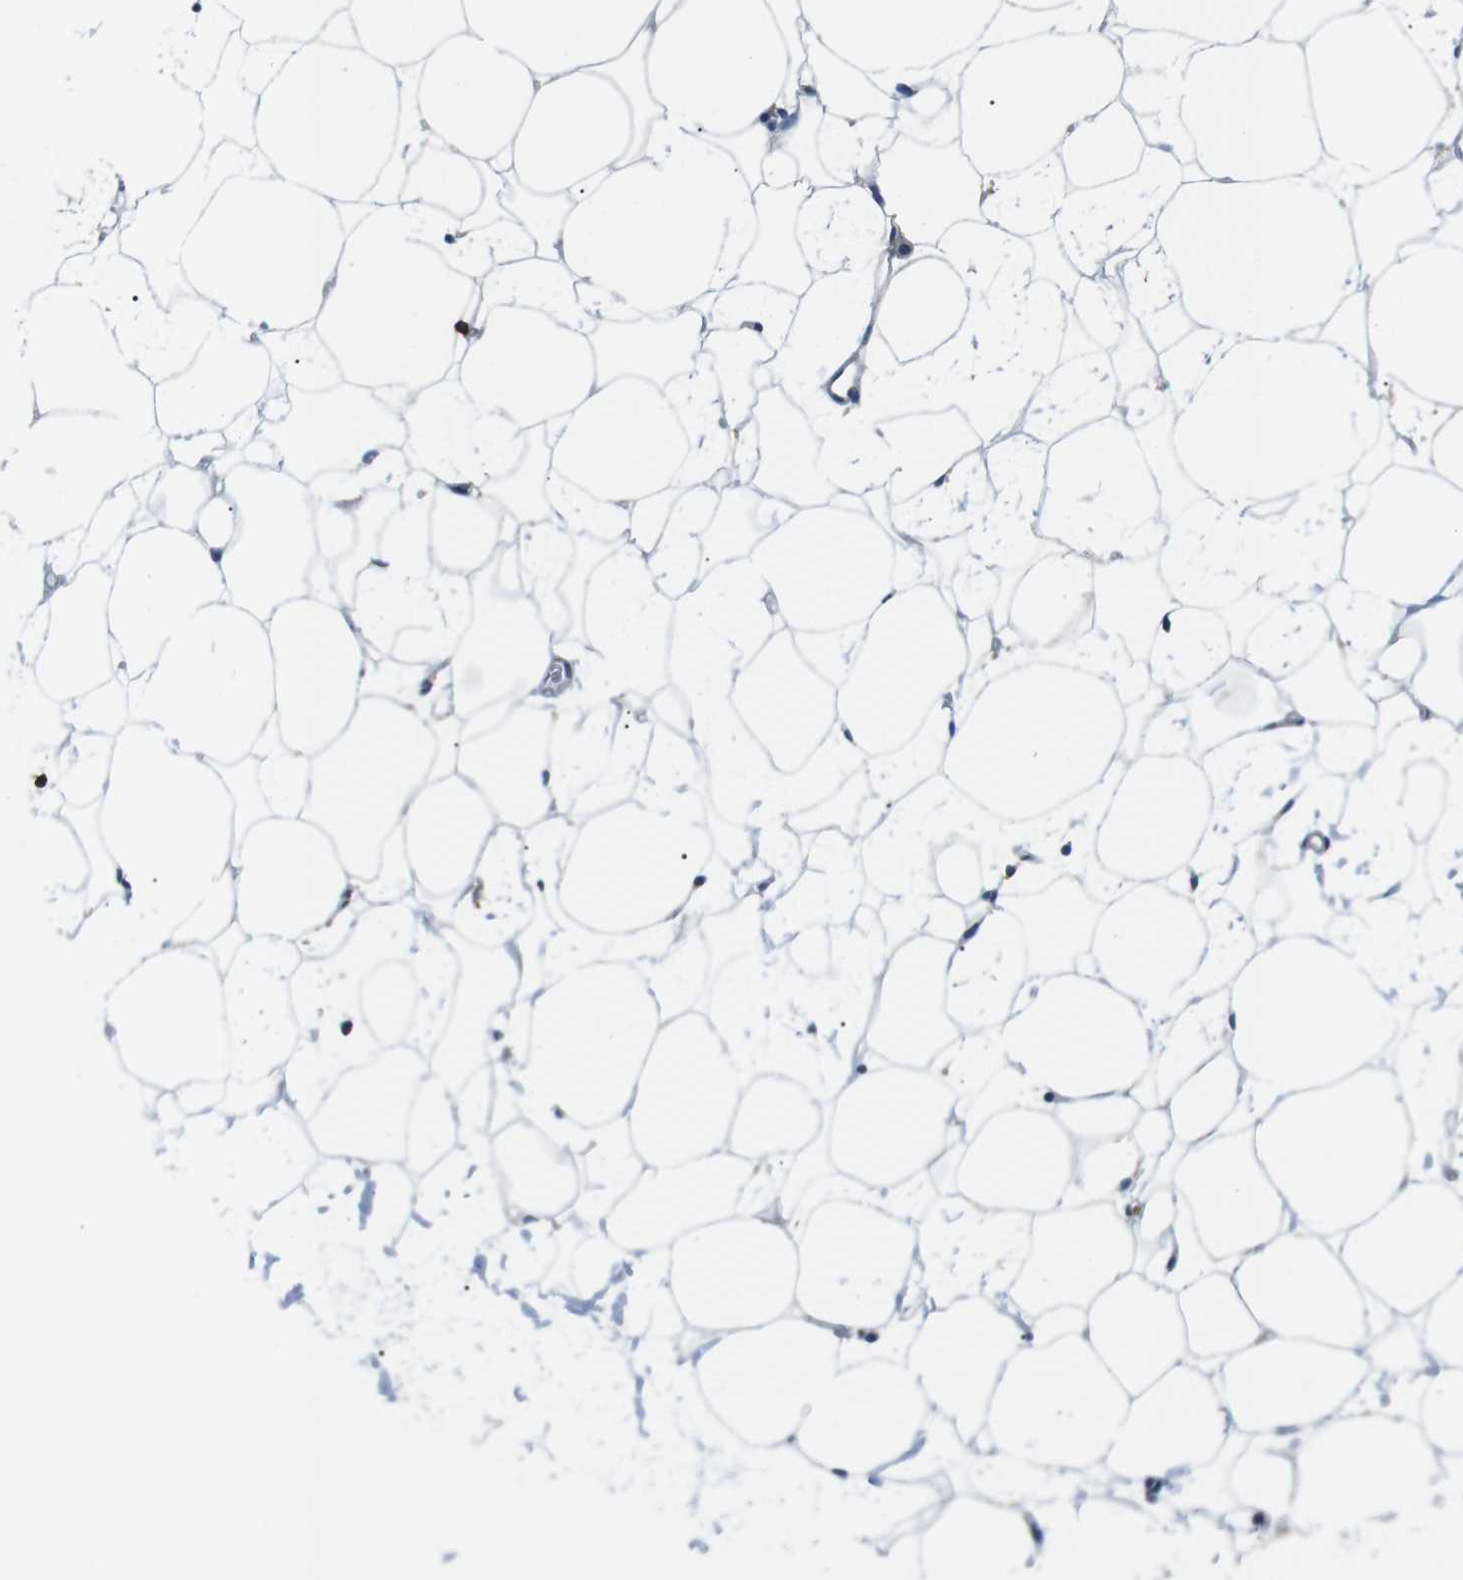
{"staining": {"intensity": "weak", "quantity": "25%-75%", "location": "cytoplasmic/membranous"}, "tissue": "adipose tissue", "cell_type": "Adipocytes", "image_type": "normal", "snomed": [{"axis": "morphology", "description": "Normal tissue, NOS"}, {"axis": "topography", "description": "Breast"}, {"axis": "topography", "description": "Soft tissue"}], "caption": "Immunohistochemical staining of benign human adipose tissue reveals low levels of weak cytoplasmic/membranous positivity in approximately 25%-75% of adipocytes.", "gene": "CD6", "patient": {"sex": "female", "age": 75}}